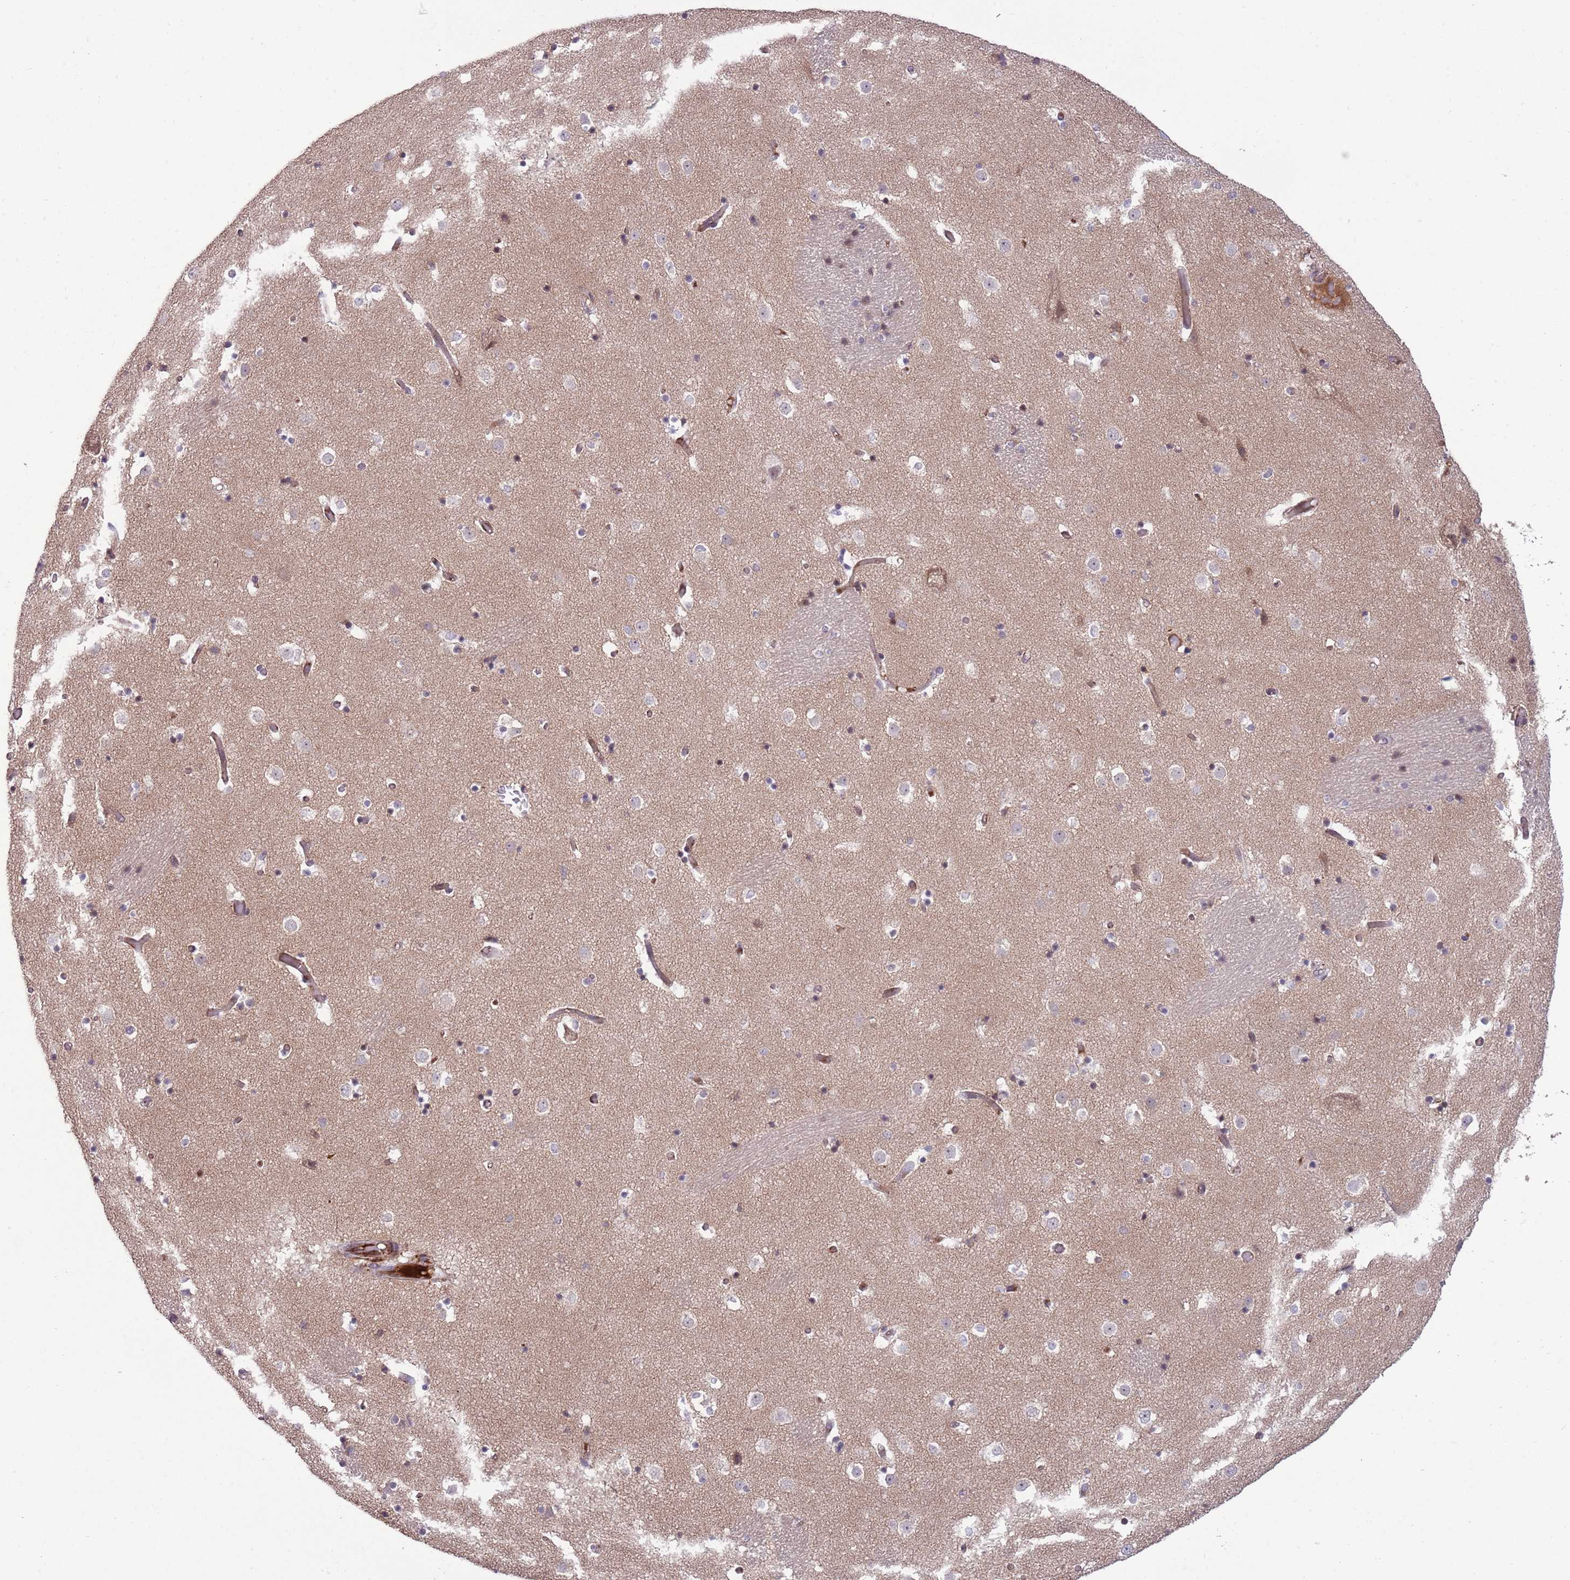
{"staining": {"intensity": "weak", "quantity": "<25%", "location": "nuclear"}, "tissue": "caudate", "cell_type": "Glial cells", "image_type": "normal", "snomed": [{"axis": "morphology", "description": "Normal tissue, NOS"}, {"axis": "topography", "description": "Lateral ventricle wall"}], "caption": "IHC histopathology image of normal caudate: caudate stained with DAB demonstrates no significant protein positivity in glial cells.", "gene": "DPP10", "patient": {"sex": "female", "age": 52}}